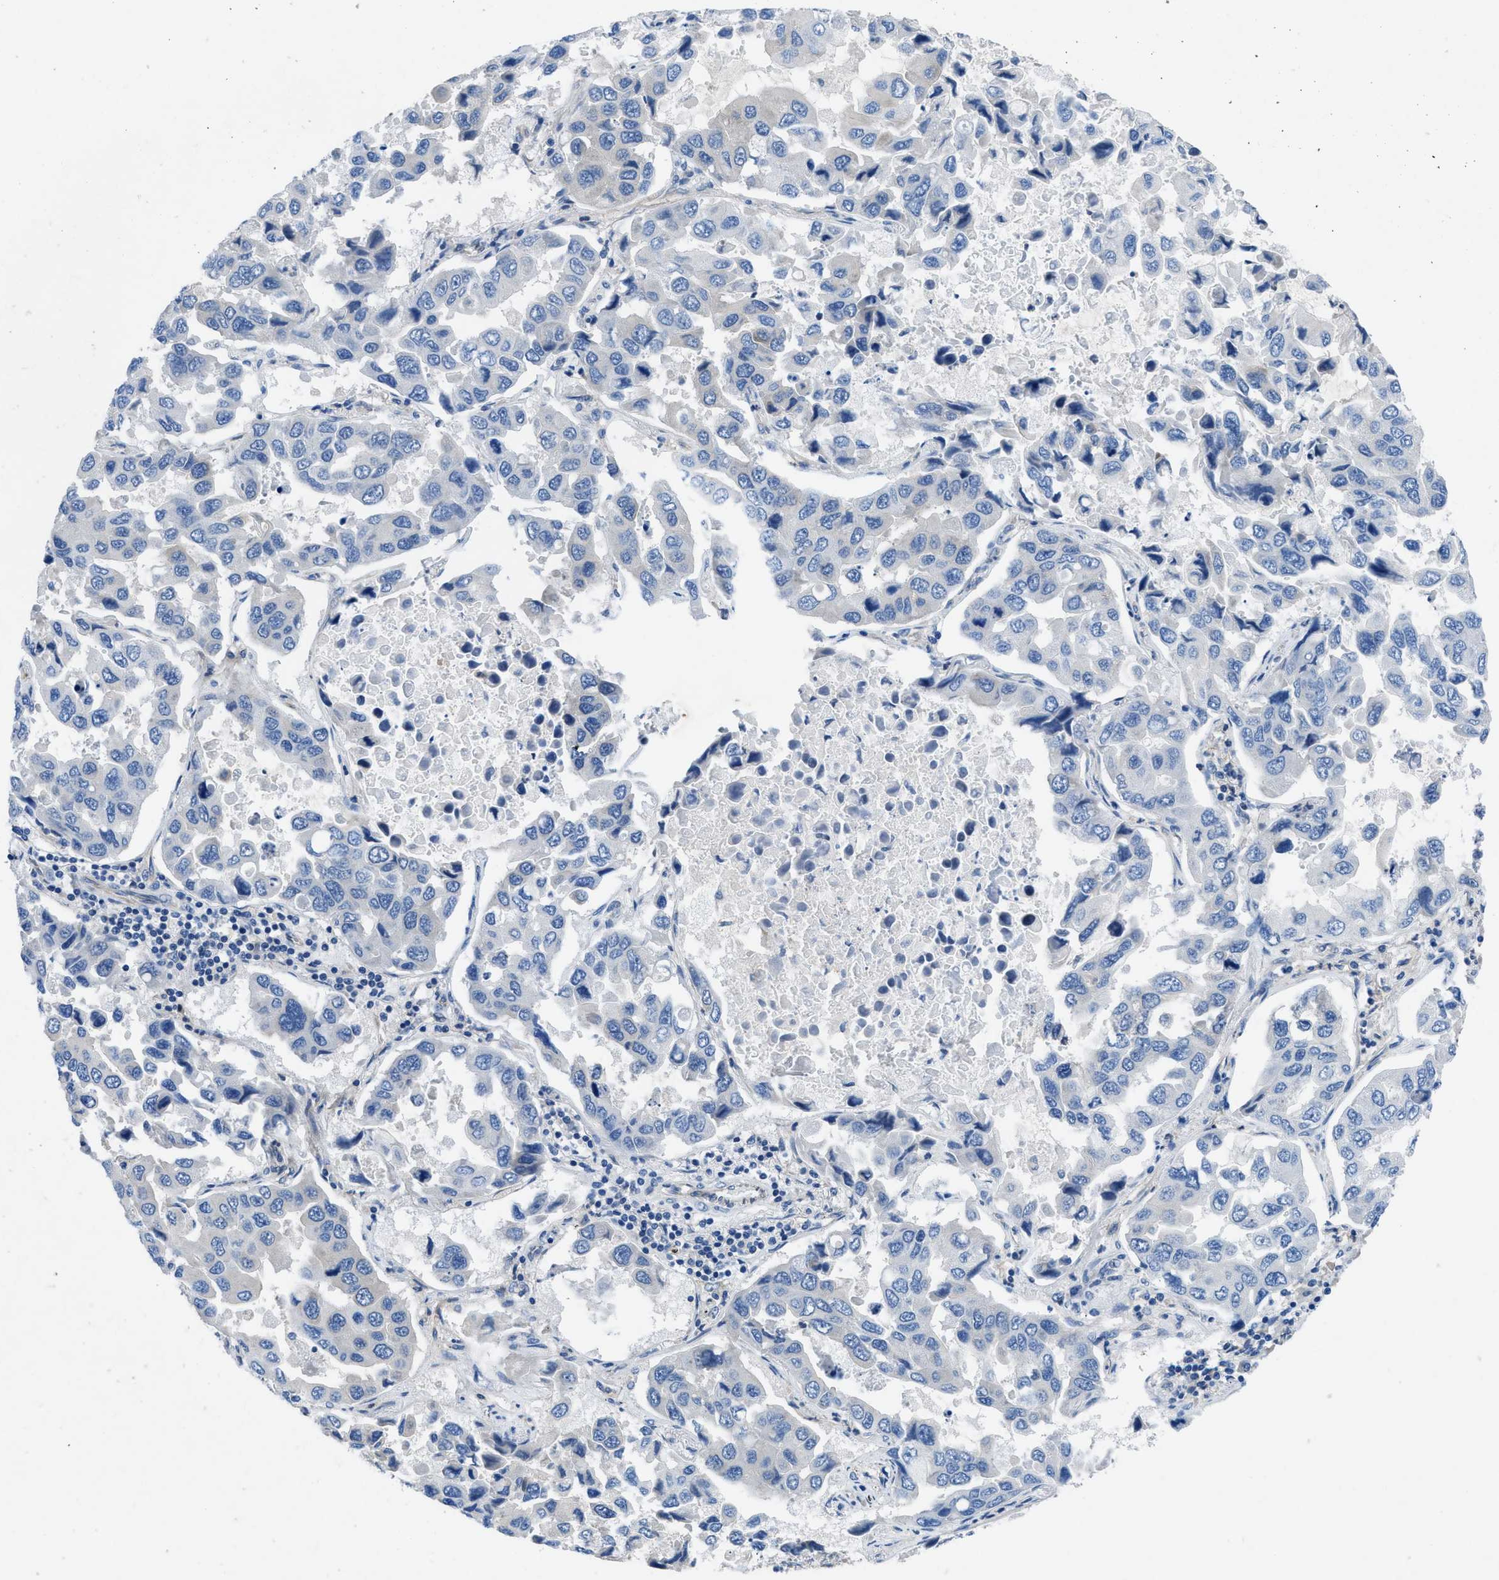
{"staining": {"intensity": "negative", "quantity": "none", "location": "none"}, "tissue": "lung cancer", "cell_type": "Tumor cells", "image_type": "cancer", "snomed": [{"axis": "morphology", "description": "Adenocarcinoma, NOS"}, {"axis": "topography", "description": "Lung"}], "caption": "Lung cancer (adenocarcinoma) stained for a protein using IHC exhibits no positivity tumor cells.", "gene": "PGR", "patient": {"sex": "male", "age": 64}}